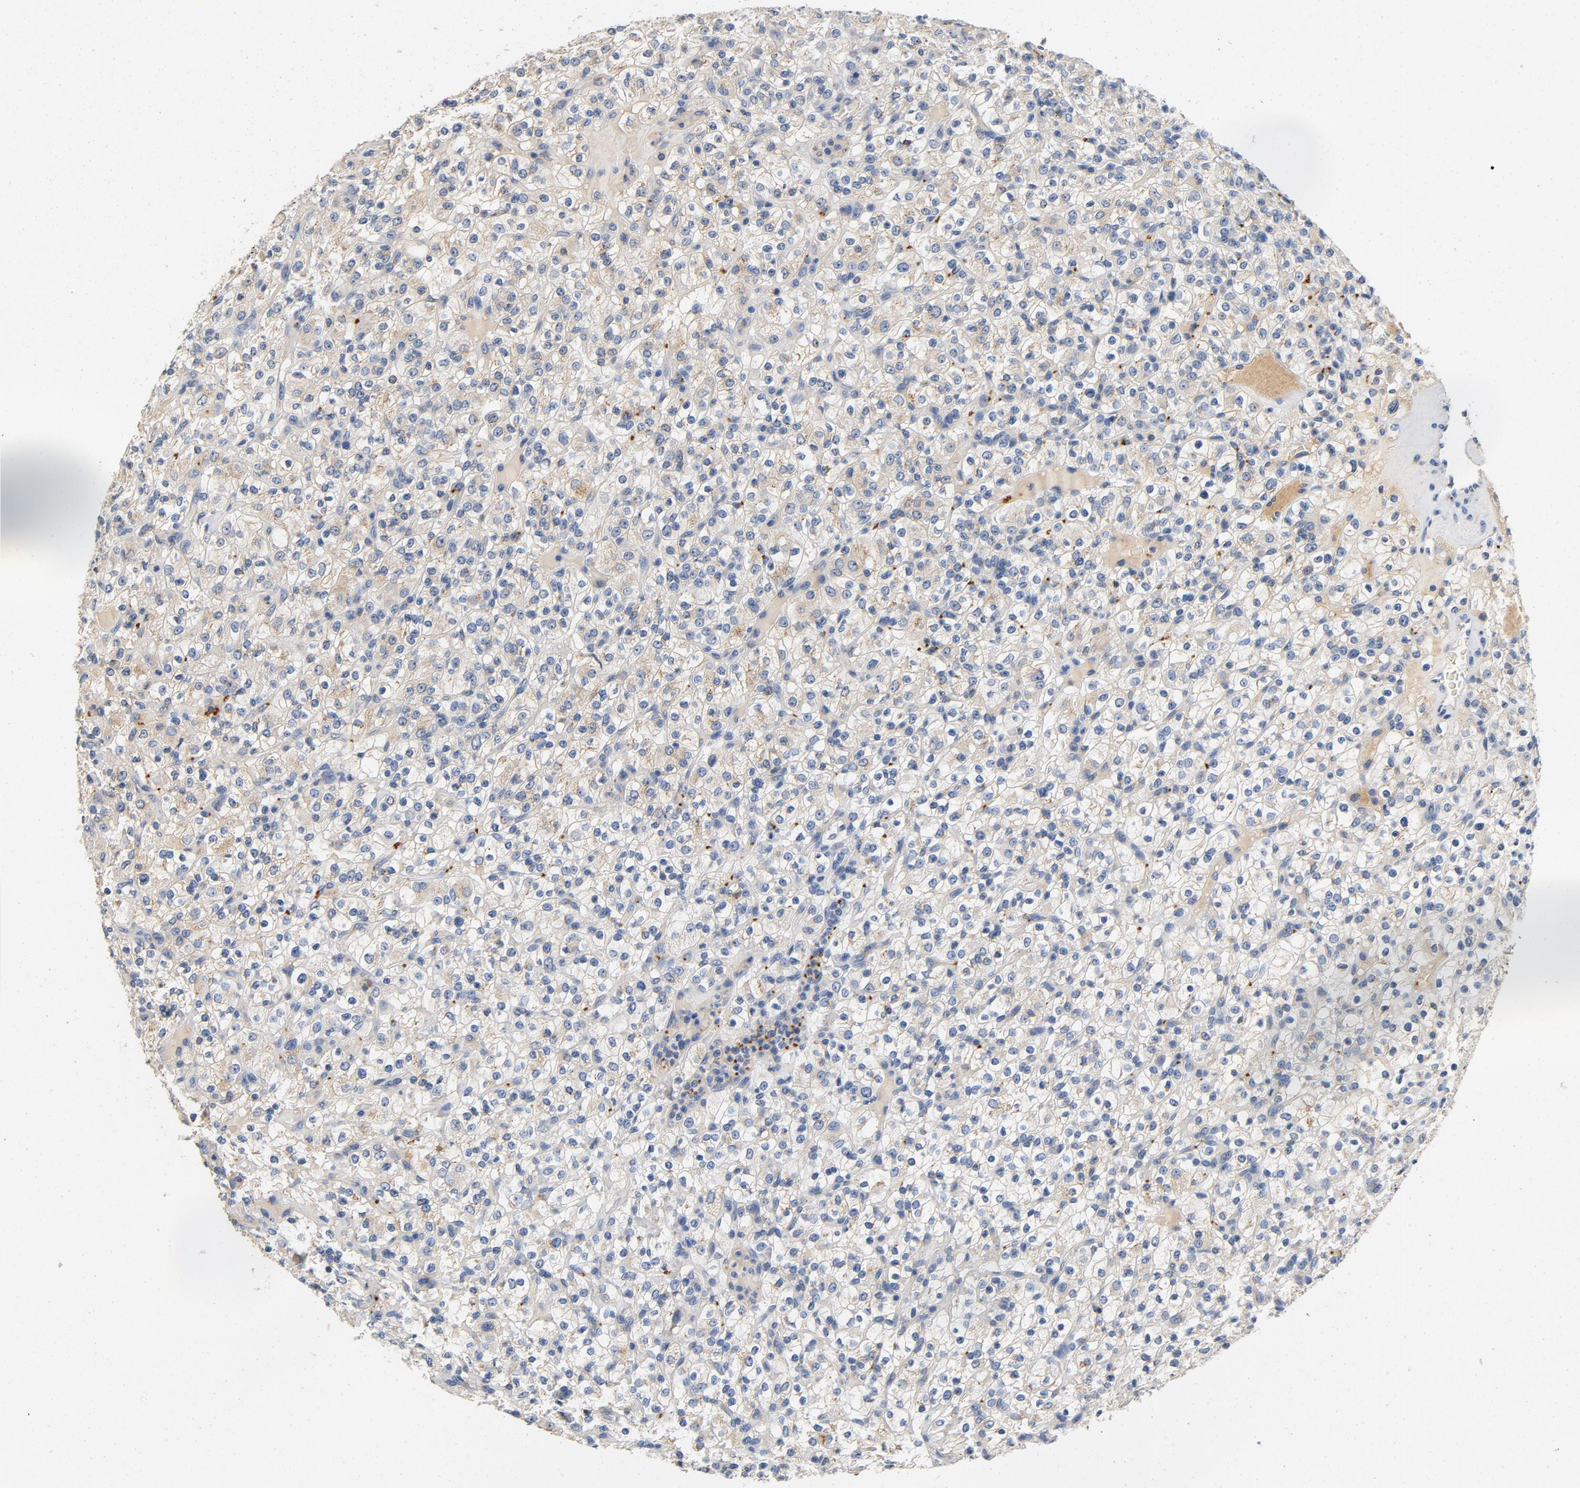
{"staining": {"intensity": "negative", "quantity": "none", "location": "none"}, "tissue": "renal cancer", "cell_type": "Tumor cells", "image_type": "cancer", "snomed": [{"axis": "morphology", "description": "Normal tissue, NOS"}, {"axis": "morphology", "description": "Adenocarcinoma, NOS"}, {"axis": "topography", "description": "Kidney"}], "caption": "High magnification brightfield microscopy of renal cancer (adenocarcinoma) stained with DAB (brown) and counterstained with hematoxylin (blue): tumor cells show no significant positivity.", "gene": "LMAN2", "patient": {"sex": "female", "age": 72}}